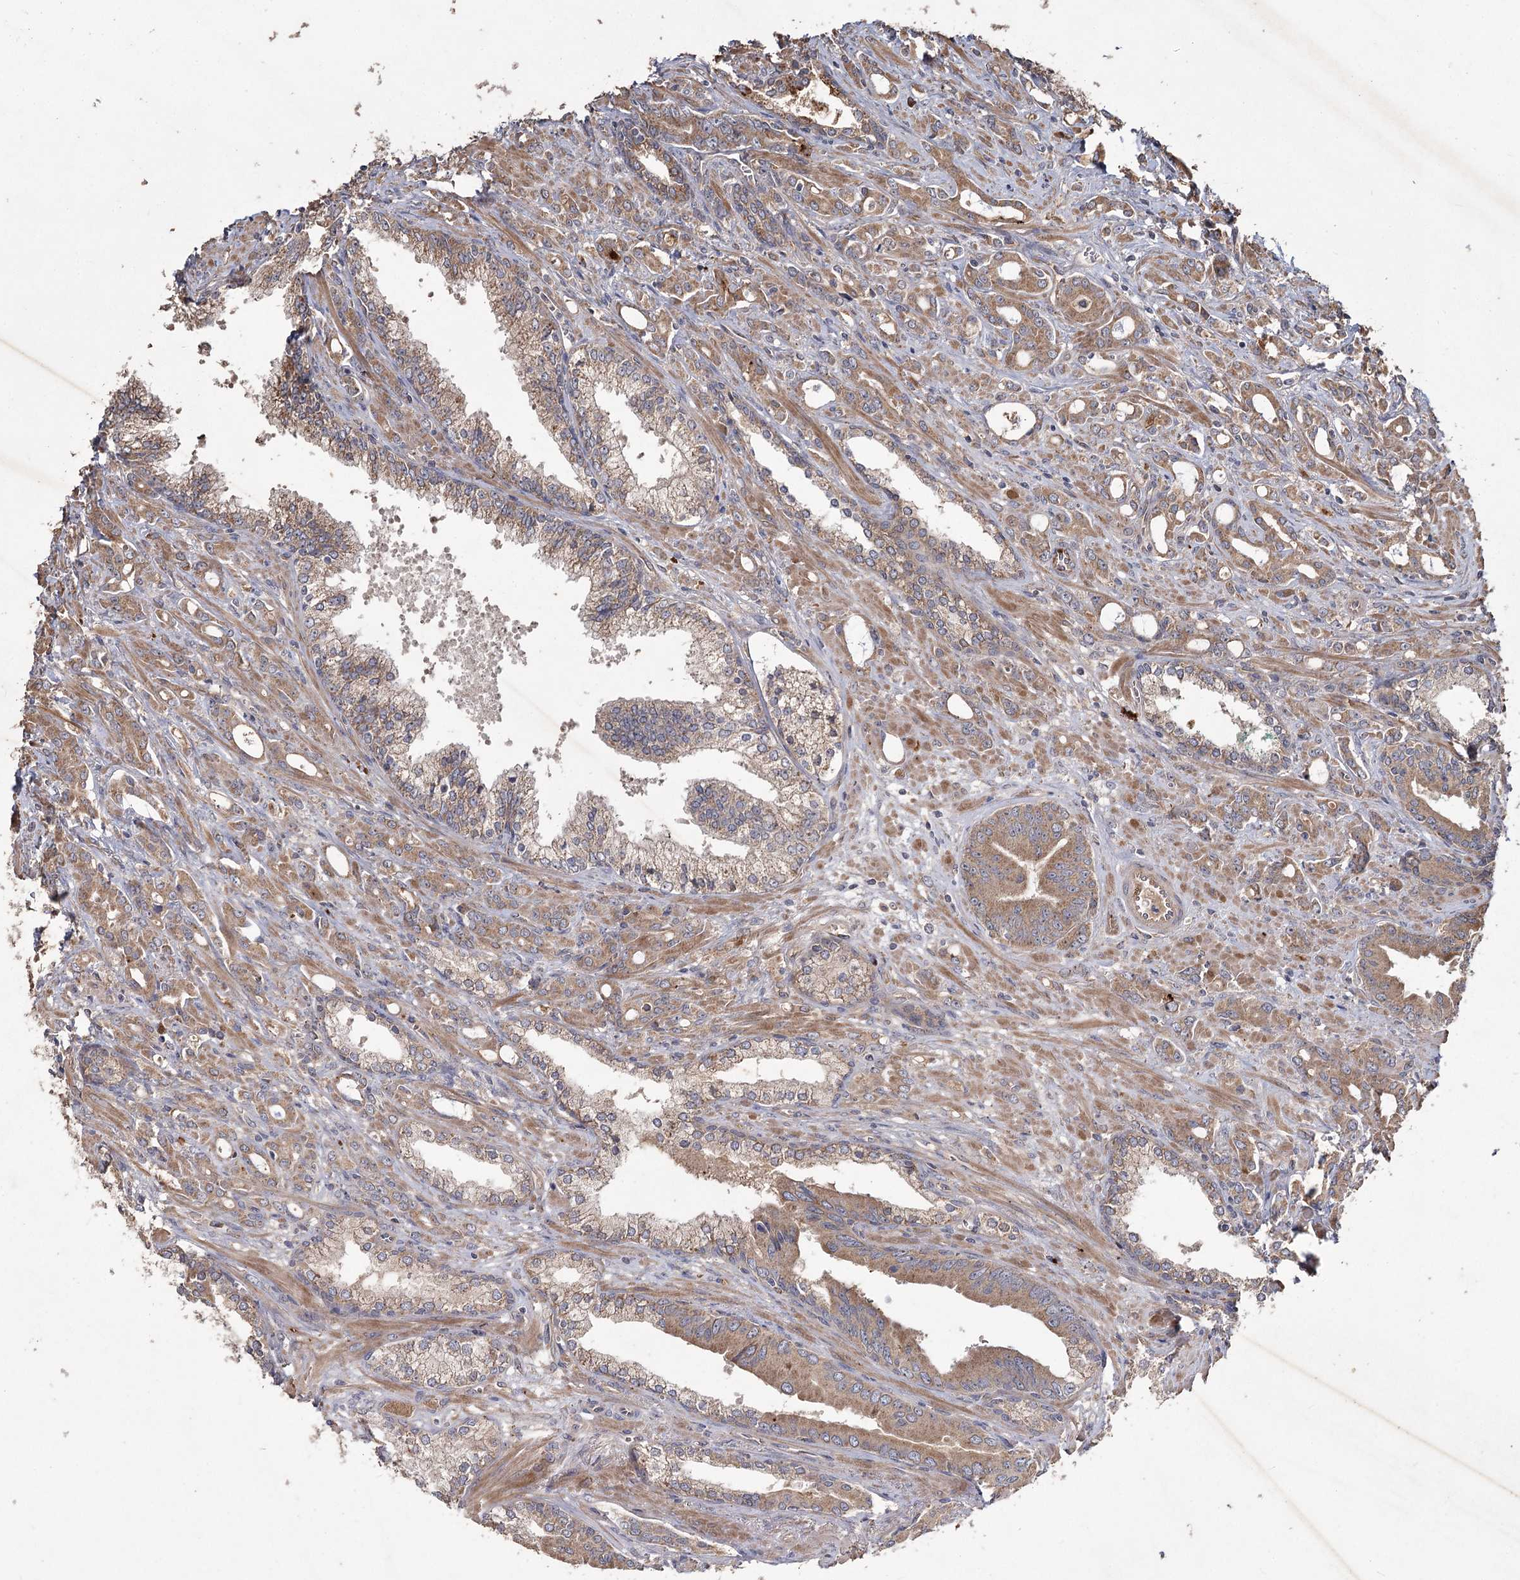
{"staining": {"intensity": "weak", "quantity": ">75%", "location": "cytoplasmic/membranous"}, "tissue": "prostate cancer", "cell_type": "Tumor cells", "image_type": "cancer", "snomed": [{"axis": "morphology", "description": "Adenocarcinoma, High grade"}, {"axis": "topography", "description": "Prostate"}], "caption": "Prostate cancer stained with a protein marker displays weak staining in tumor cells.", "gene": "RIN2", "patient": {"sex": "male", "age": 72}}